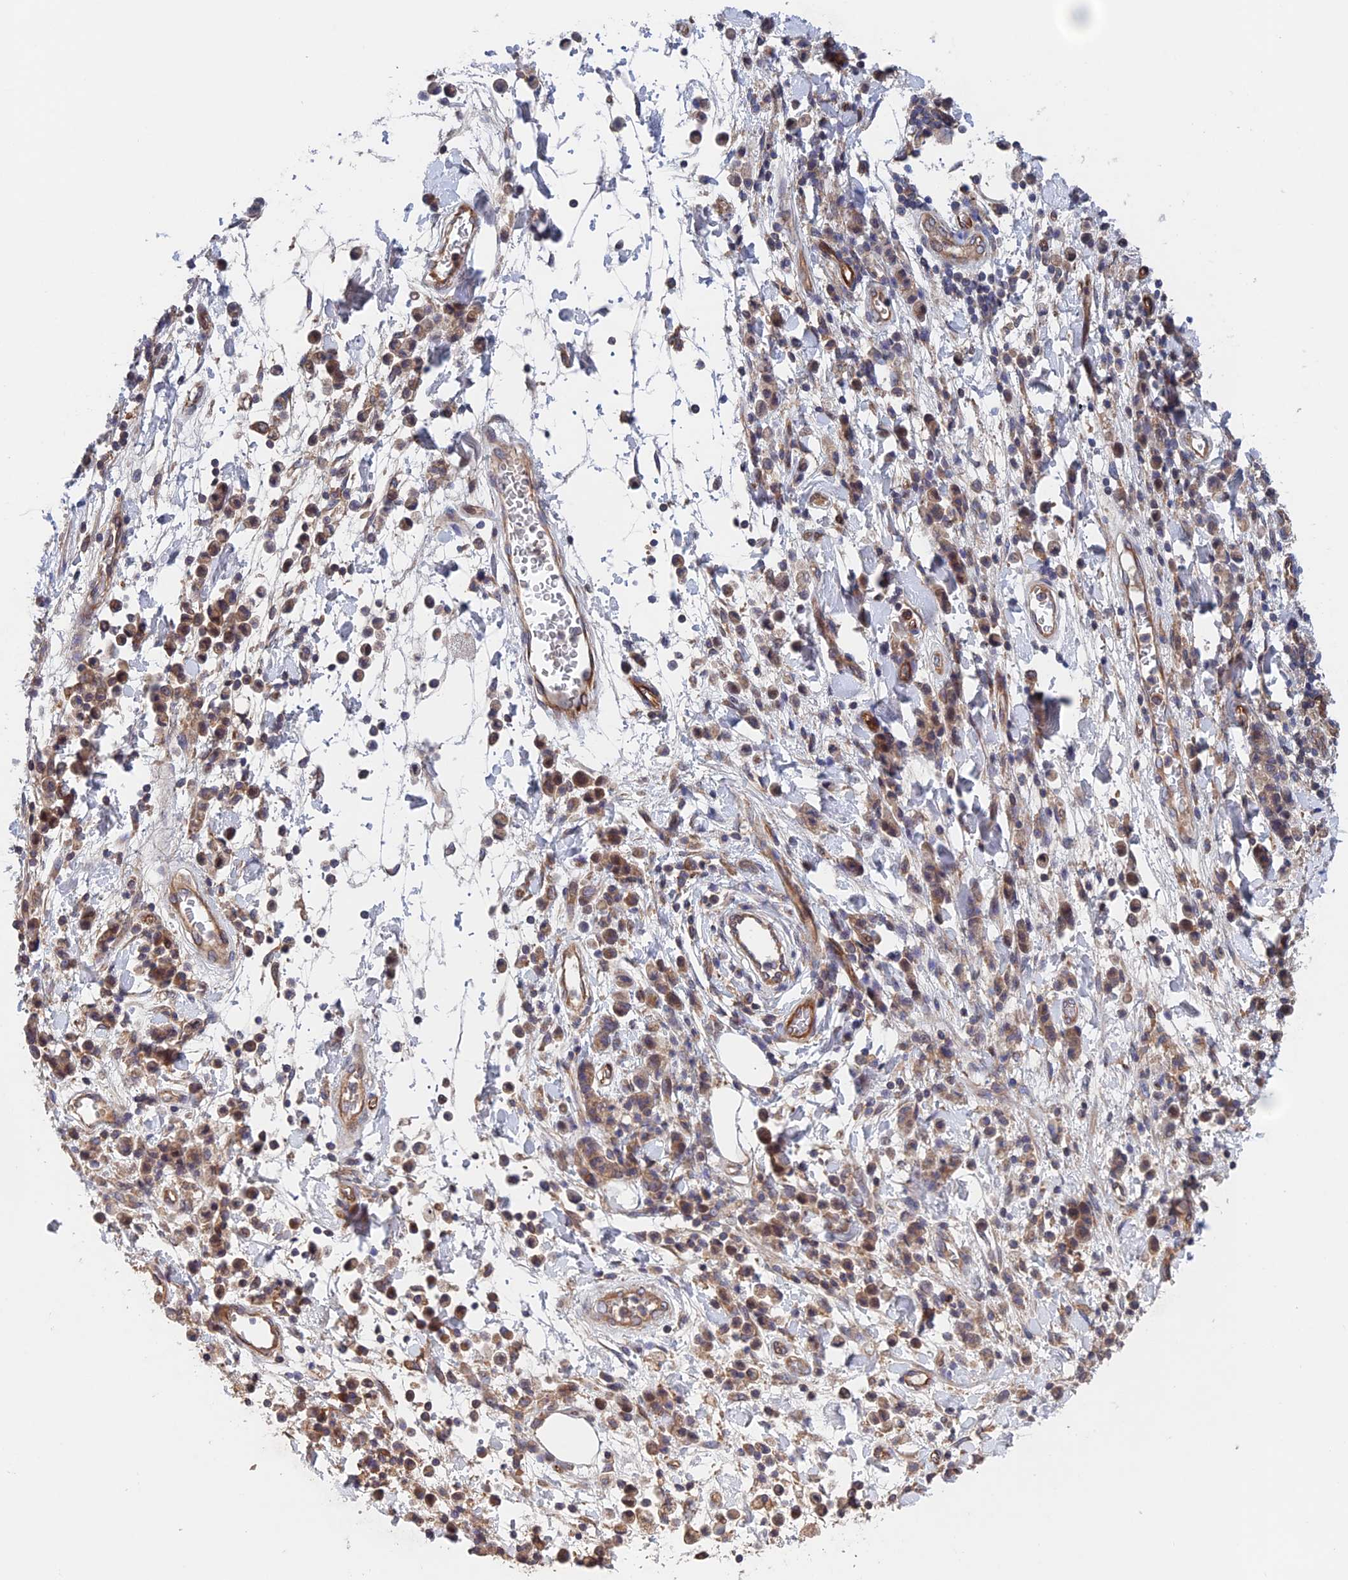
{"staining": {"intensity": "moderate", "quantity": ">75%", "location": "cytoplasmic/membranous"}, "tissue": "stomach cancer", "cell_type": "Tumor cells", "image_type": "cancer", "snomed": [{"axis": "morphology", "description": "Adenocarcinoma, NOS"}, {"axis": "topography", "description": "Stomach"}], "caption": "Stomach cancer (adenocarcinoma) was stained to show a protein in brown. There is medium levels of moderate cytoplasmic/membranous expression in approximately >75% of tumor cells.", "gene": "NUDT16L1", "patient": {"sex": "male", "age": 77}}